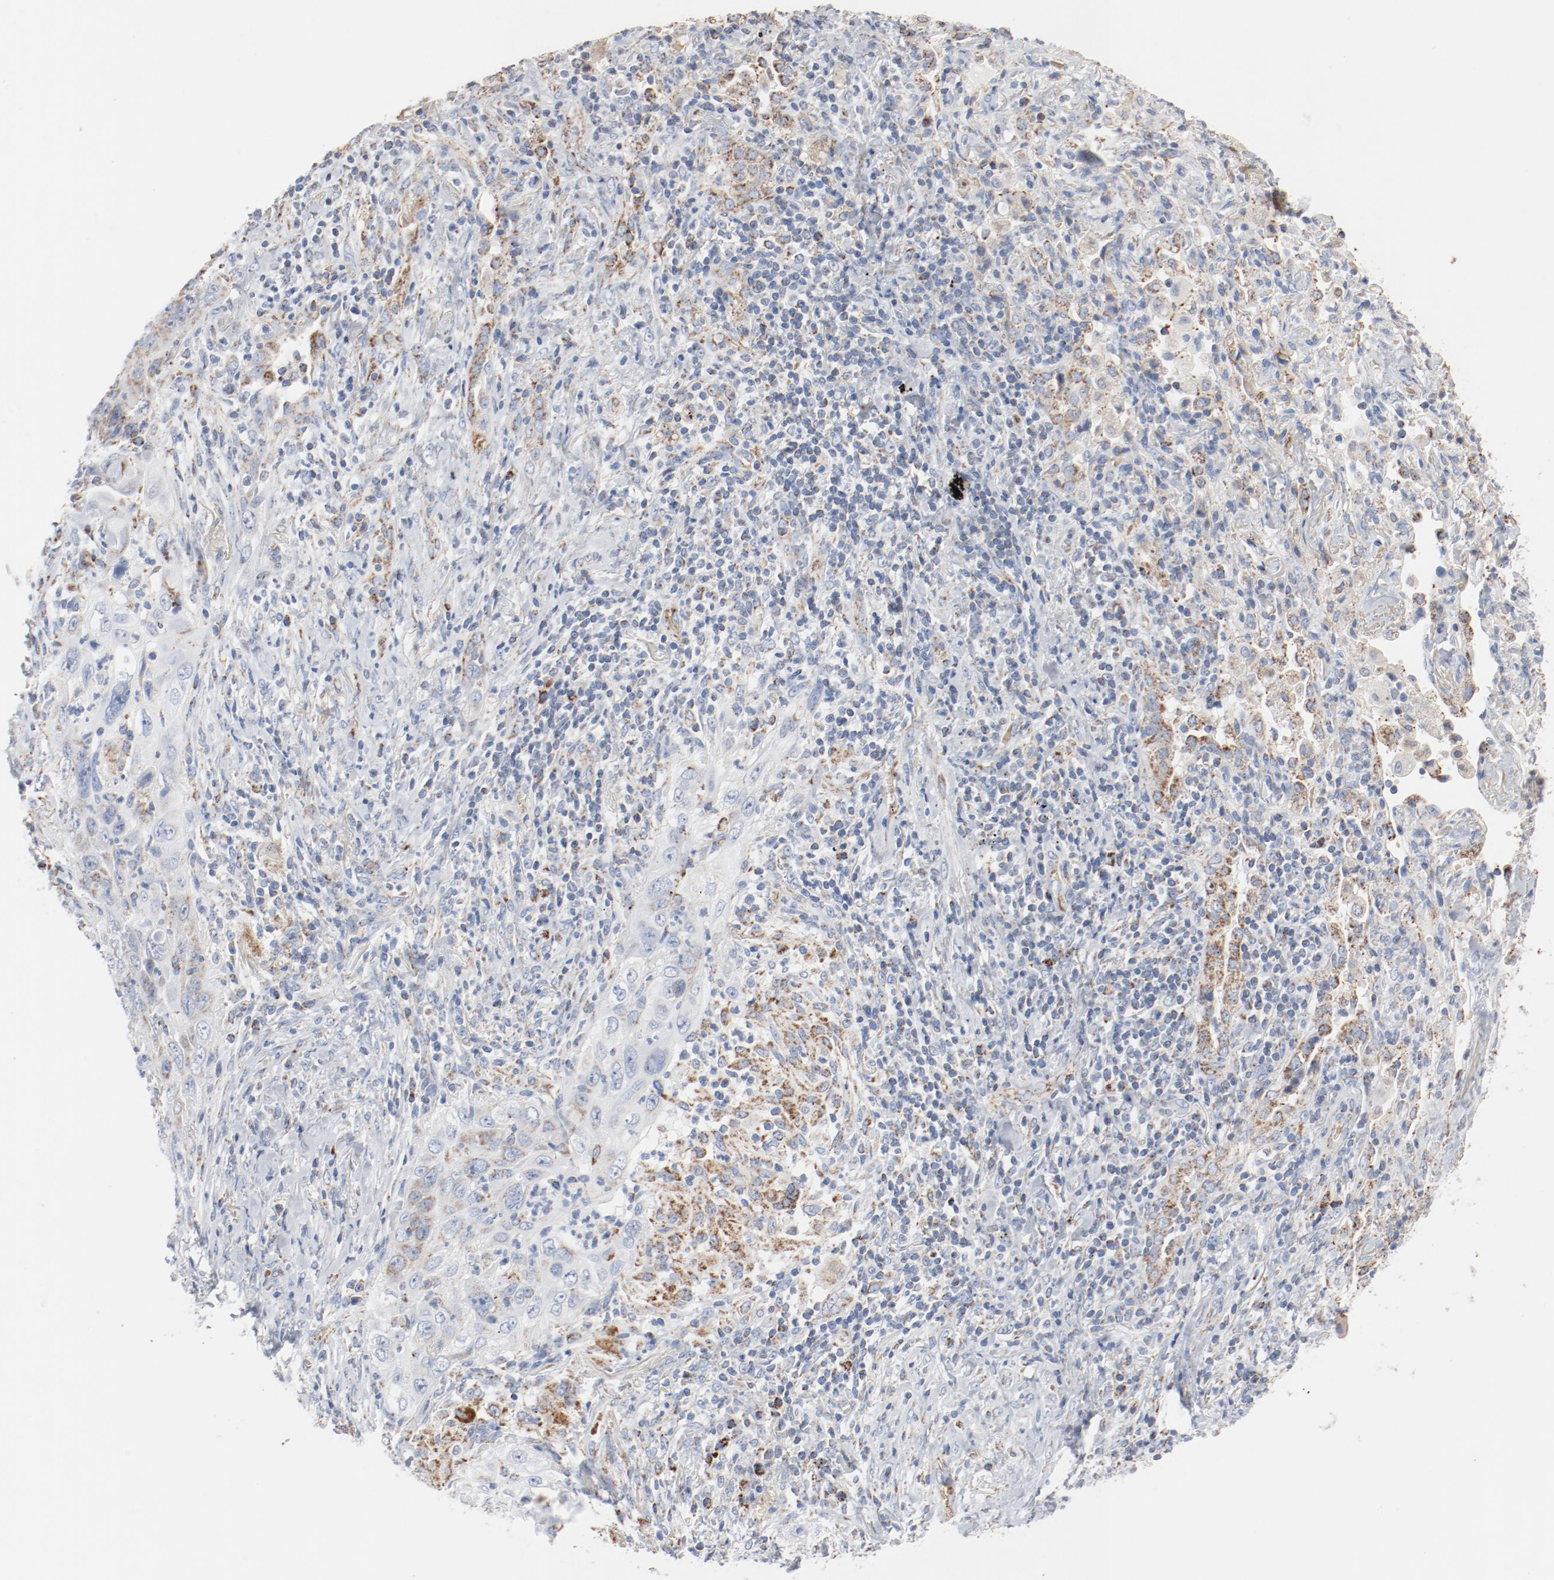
{"staining": {"intensity": "weak", "quantity": "<25%", "location": "cytoplasmic/membranous"}, "tissue": "lung cancer", "cell_type": "Tumor cells", "image_type": "cancer", "snomed": [{"axis": "morphology", "description": "Squamous cell carcinoma, NOS"}, {"axis": "topography", "description": "Lung"}], "caption": "This micrograph is of squamous cell carcinoma (lung) stained with IHC to label a protein in brown with the nuclei are counter-stained blue. There is no positivity in tumor cells. (DAB immunohistochemistry (IHC), high magnification).", "gene": "NDUFB8", "patient": {"sex": "female", "age": 67}}